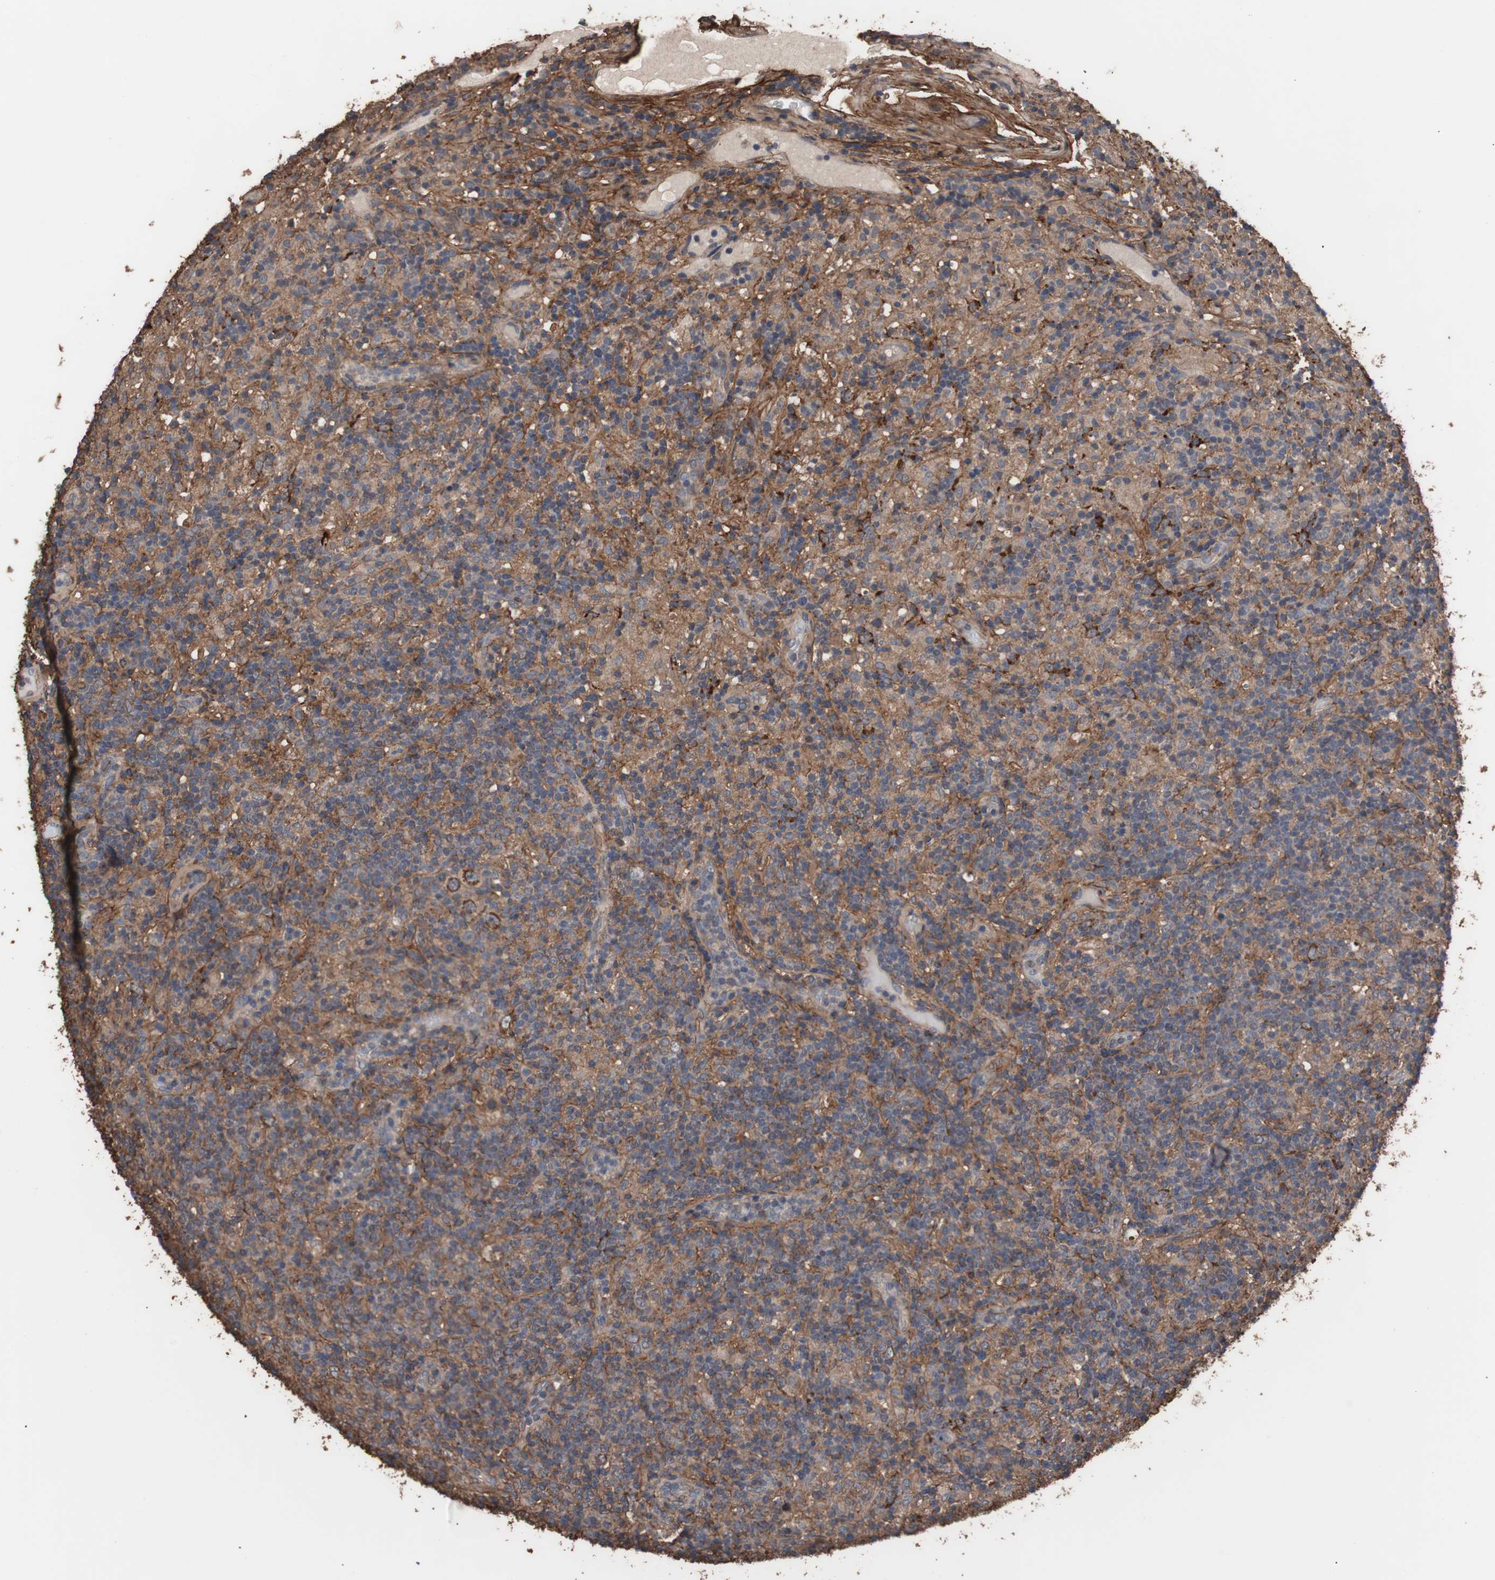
{"staining": {"intensity": "moderate", "quantity": "25%-75%", "location": "cytoplasmic/membranous"}, "tissue": "lymphoma", "cell_type": "Tumor cells", "image_type": "cancer", "snomed": [{"axis": "morphology", "description": "Hodgkin's disease, NOS"}, {"axis": "topography", "description": "Lymph node"}], "caption": "Immunohistochemical staining of human Hodgkin's disease shows medium levels of moderate cytoplasmic/membranous protein staining in about 25%-75% of tumor cells.", "gene": "COL6A2", "patient": {"sex": "male", "age": 70}}